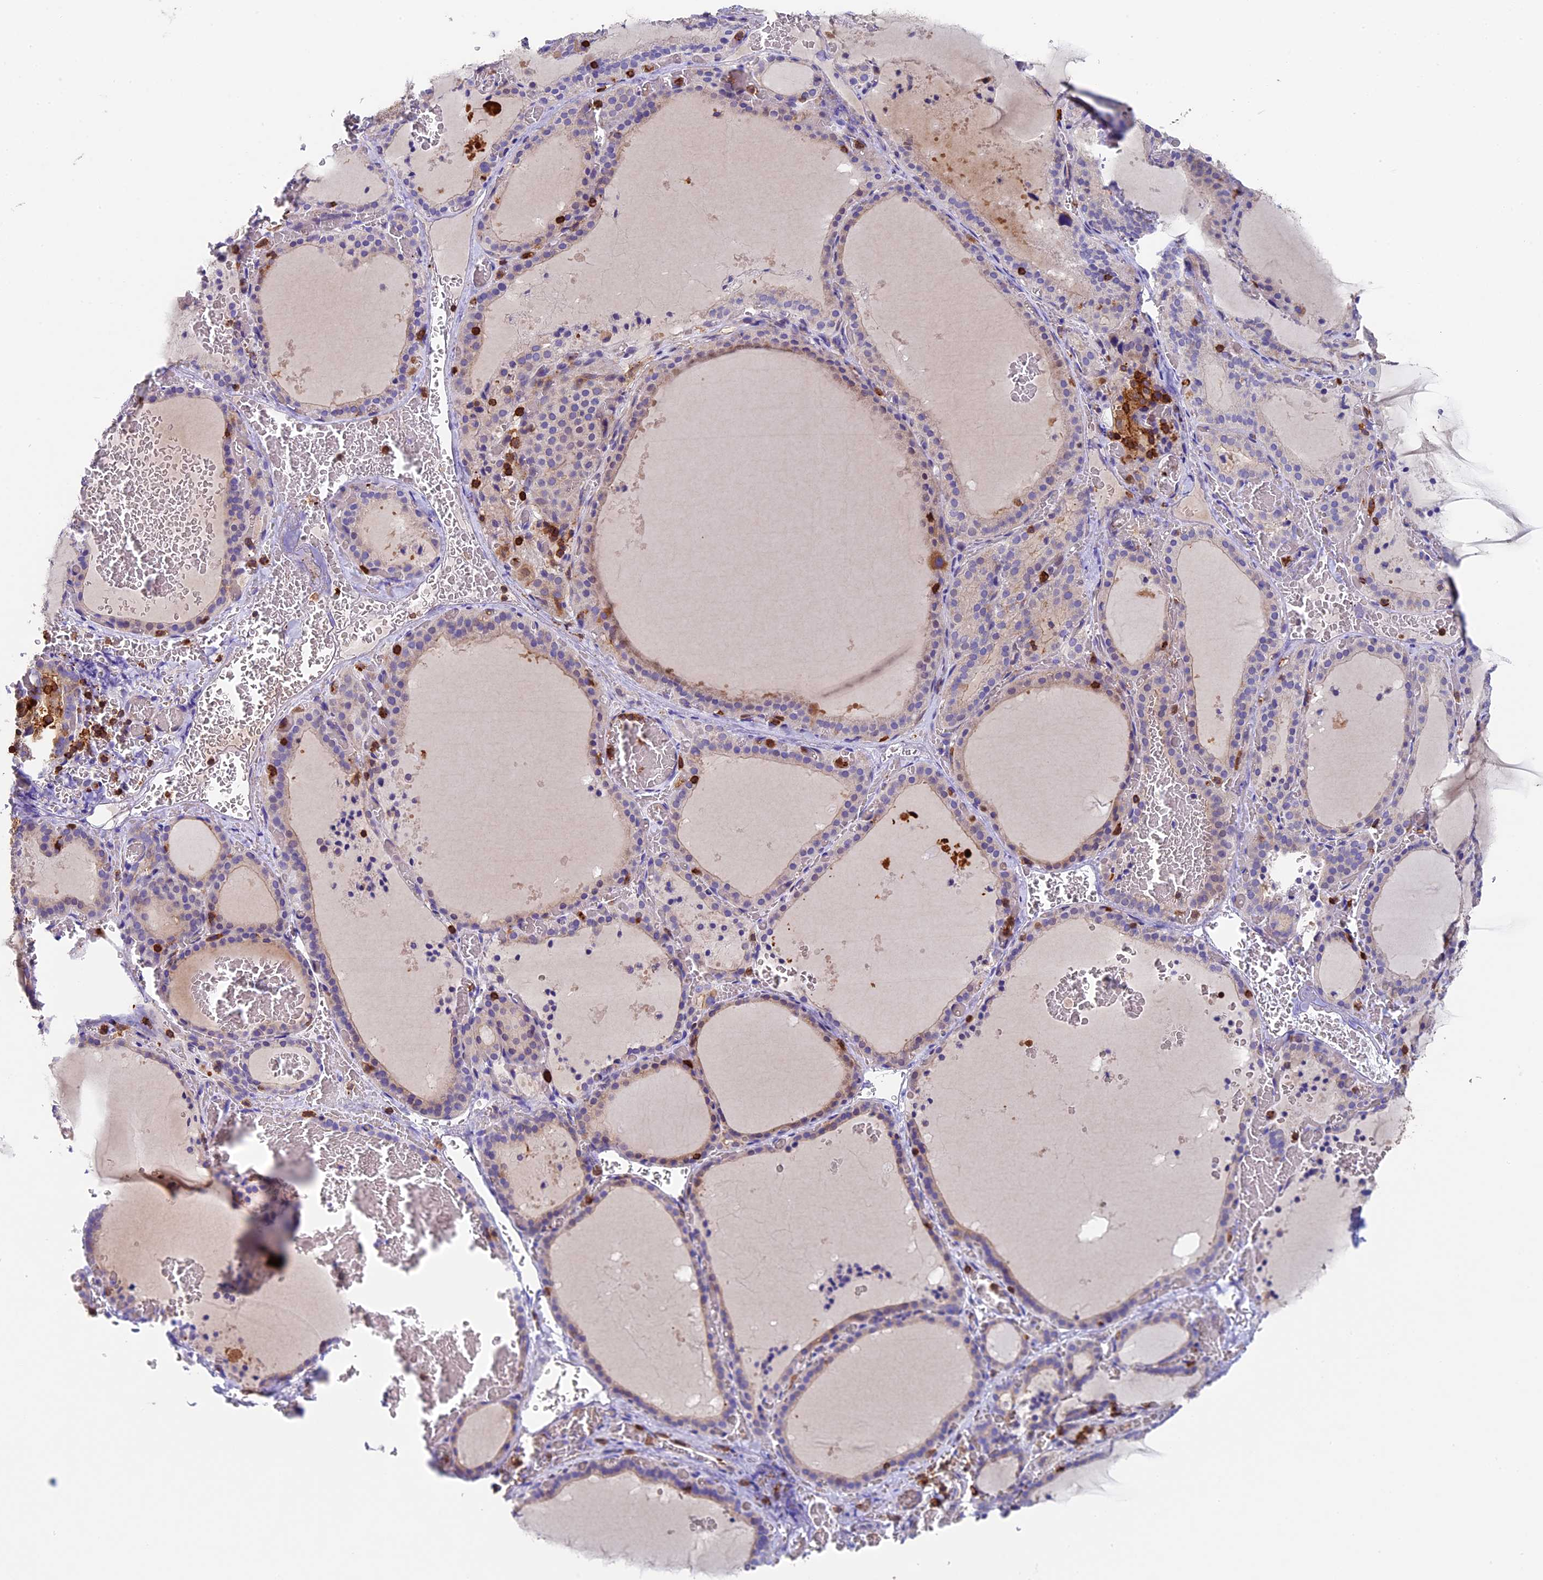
{"staining": {"intensity": "weak", "quantity": "<25%", "location": "cytoplasmic/membranous"}, "tissue": "thyroid gland", "cell_type": "Glandular cells", "image_type": "normal", "snomed": [{"axis": "morphology", "description": "Normal tissue, NOS"}, {"axis": "topography", "description": "Thyroid gland"}], "caption": "Immunohistochemistry of benign human thyroid gland demonstrates no expression in glandular cells.", "gene": "ADAT1", "patient": {"sex": "female", "age": 39}}